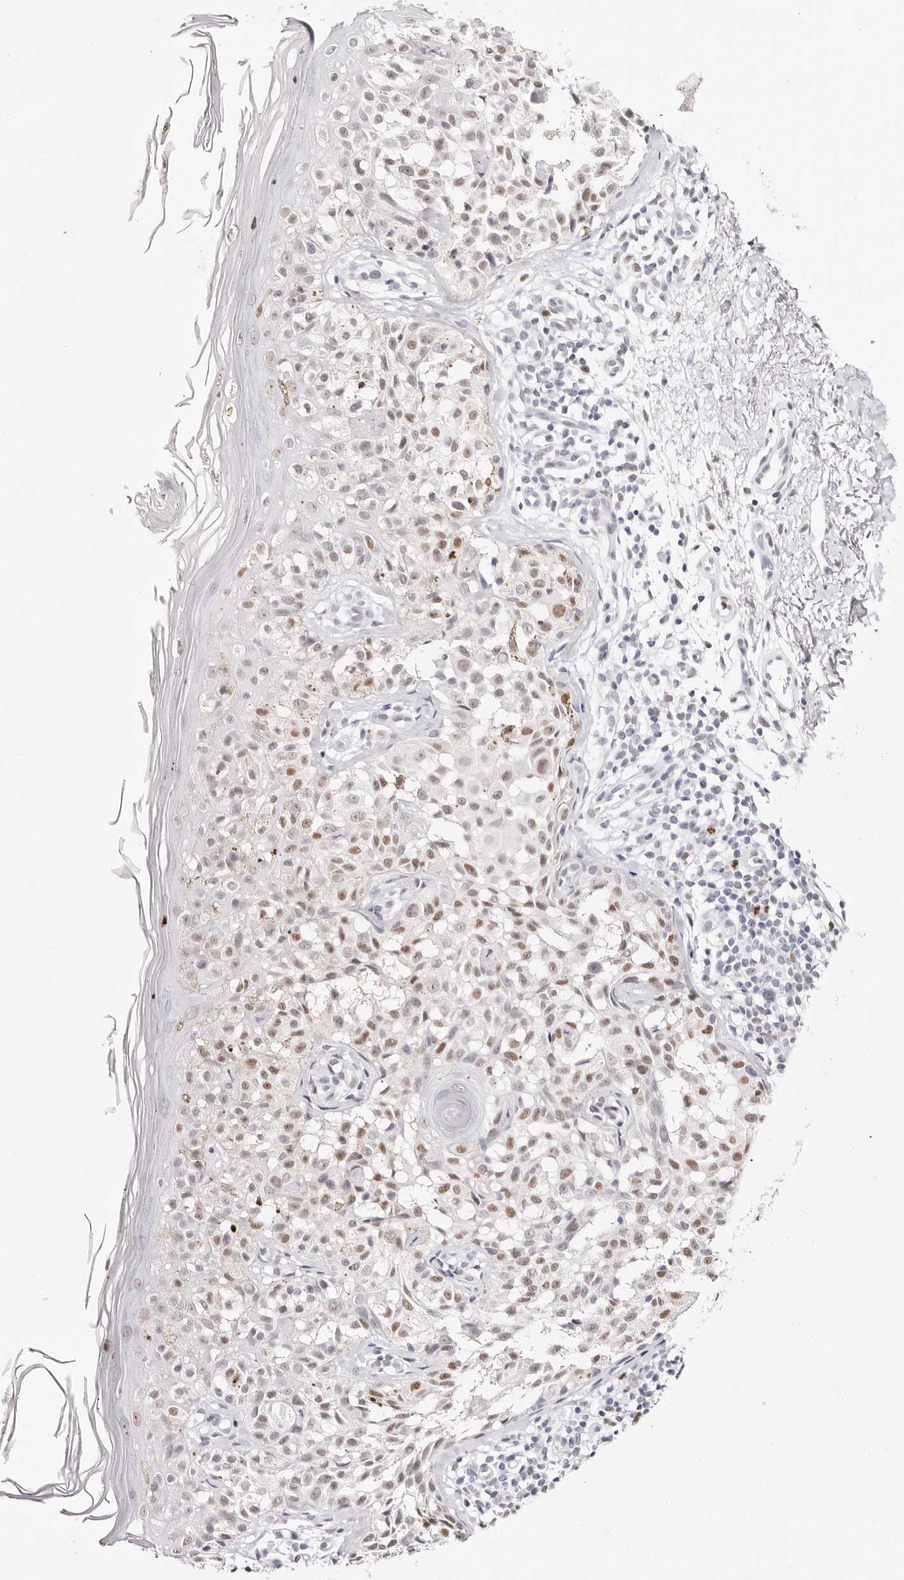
{"staining": {"intensity": "weak", "quantity": ">75%", "location": "nuclear"}, "tissue": "melanoma", "cell_type": "Tumor cells", "image_type": "cancer", "snomed": [{"axis": "morphology", "description": "Malignant melanoma, NOS"}, {"axis": "topography", "description": "Skin"}], "caption": "A photomicrograph of melanoma stained for a protein reveals weak nuclear brown staining in tumor cells.", "gene": "TKT", "patient": {"sex": "female", "age": 50}}